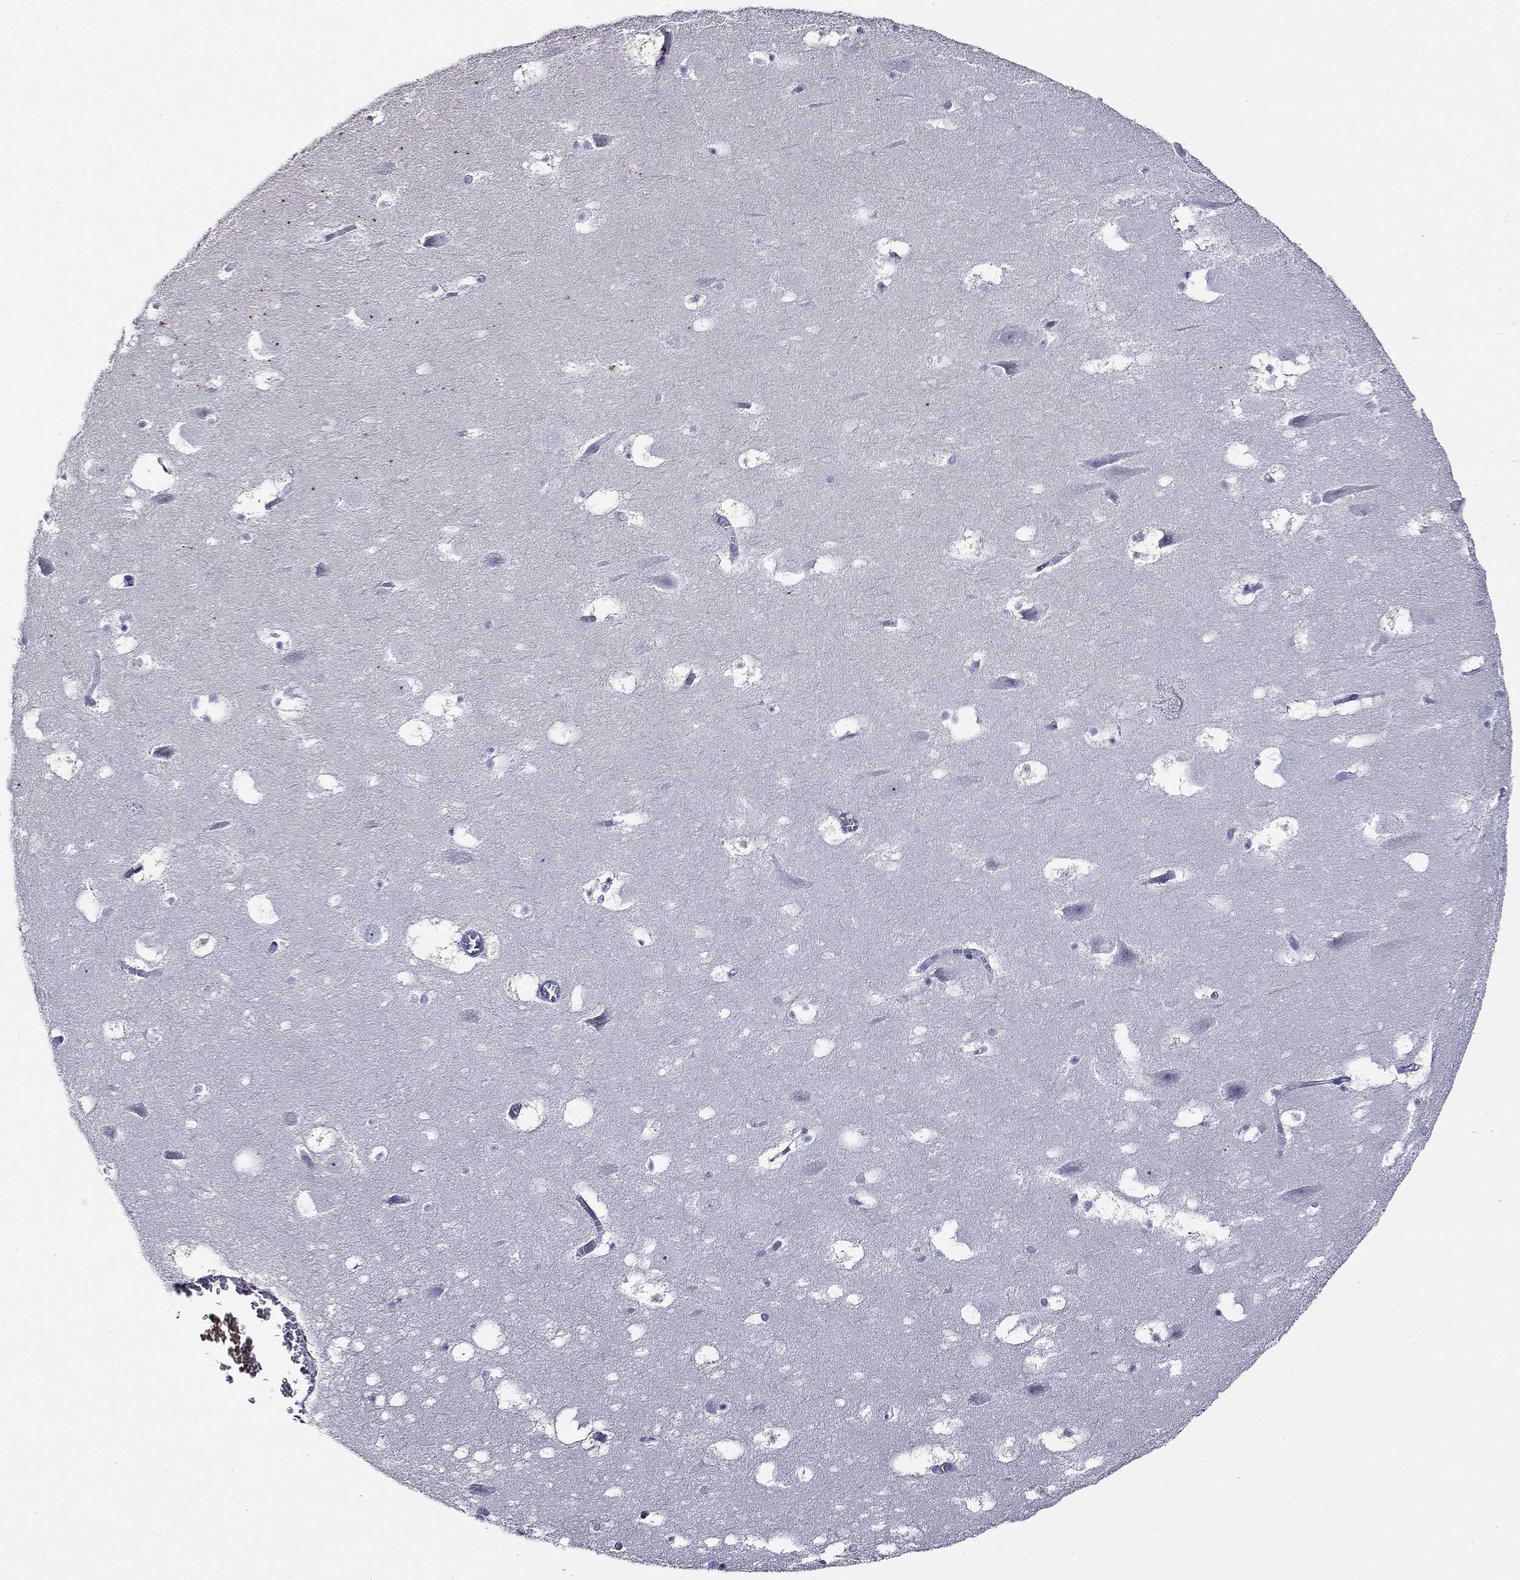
{"staining": {"intensity": "negative", "quantity": "none", "location": "none"}, "tissue": "hippocampus", "cell_type": "Glial cells", "image_type": "normal", "snomed": [{"axis": "morphology", "description": "Normal tissue, NOS"}, {"axis": "topography", "description": "Hippocampus"}], "caption": "This is an IHC image of unremarkable hippocampus. There is no staining in glial cells.", "gene": "ODF4", "patient": {"sex": "male", "age": 45}}